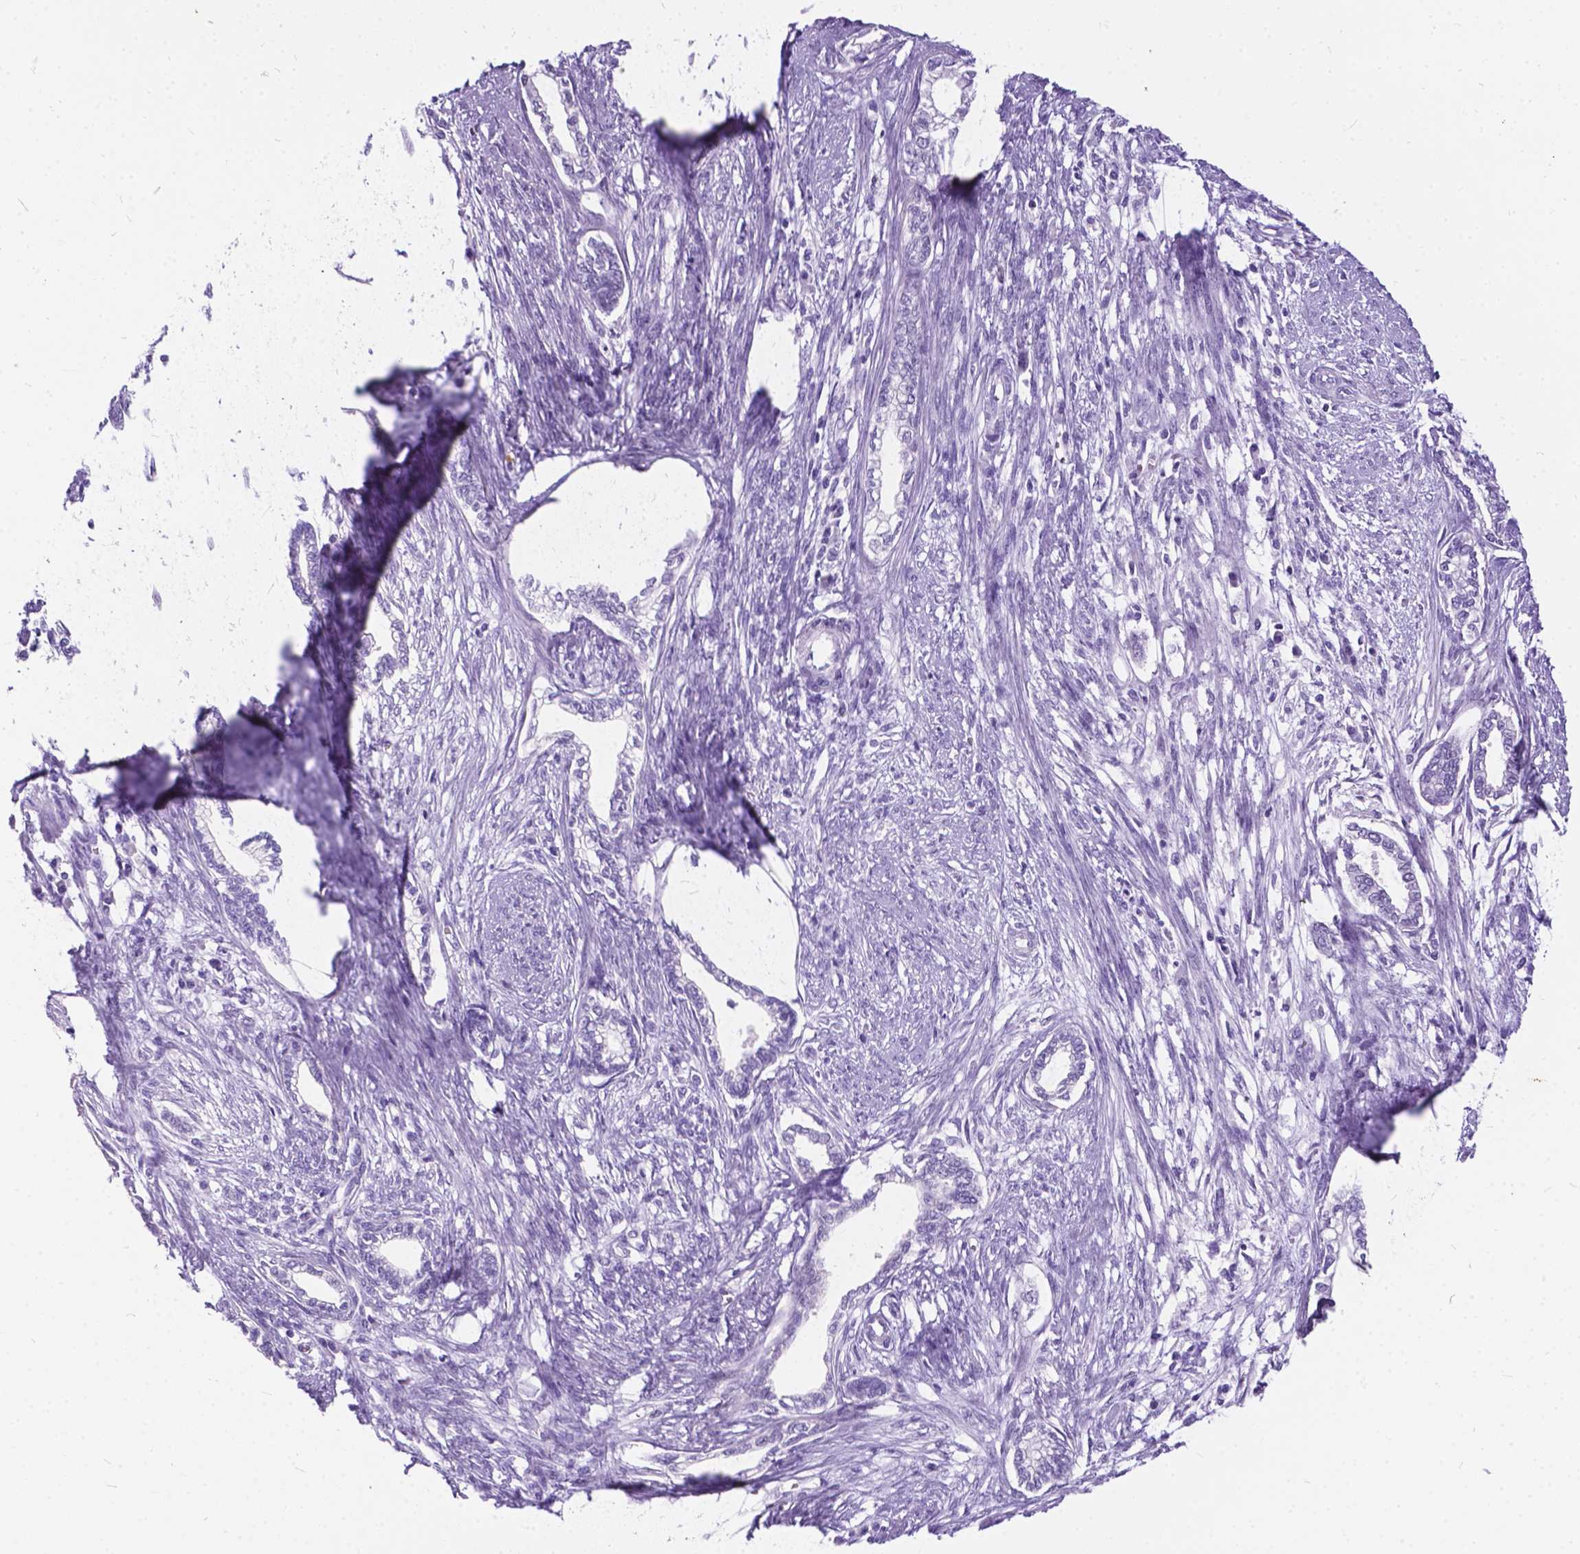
{"staining": {"intensity": "negative", "quantity": "none", "location": "none"}, "tissue": "cervical cancer", "cell_type": "Tumor cells", "image_type": "cancer", "snomed": [{"axis": "morphology", "description": "Adenocarcinoma, NOS"}, {"axis": "topography", "description": "Cervix"}], "caption": "Immunohistochemistry (IHC) of human cervical adenocarcinoma displays no positivity in tumor cells.", "gene": "BSND", "patient": {"sex": "female", "age": 62}}